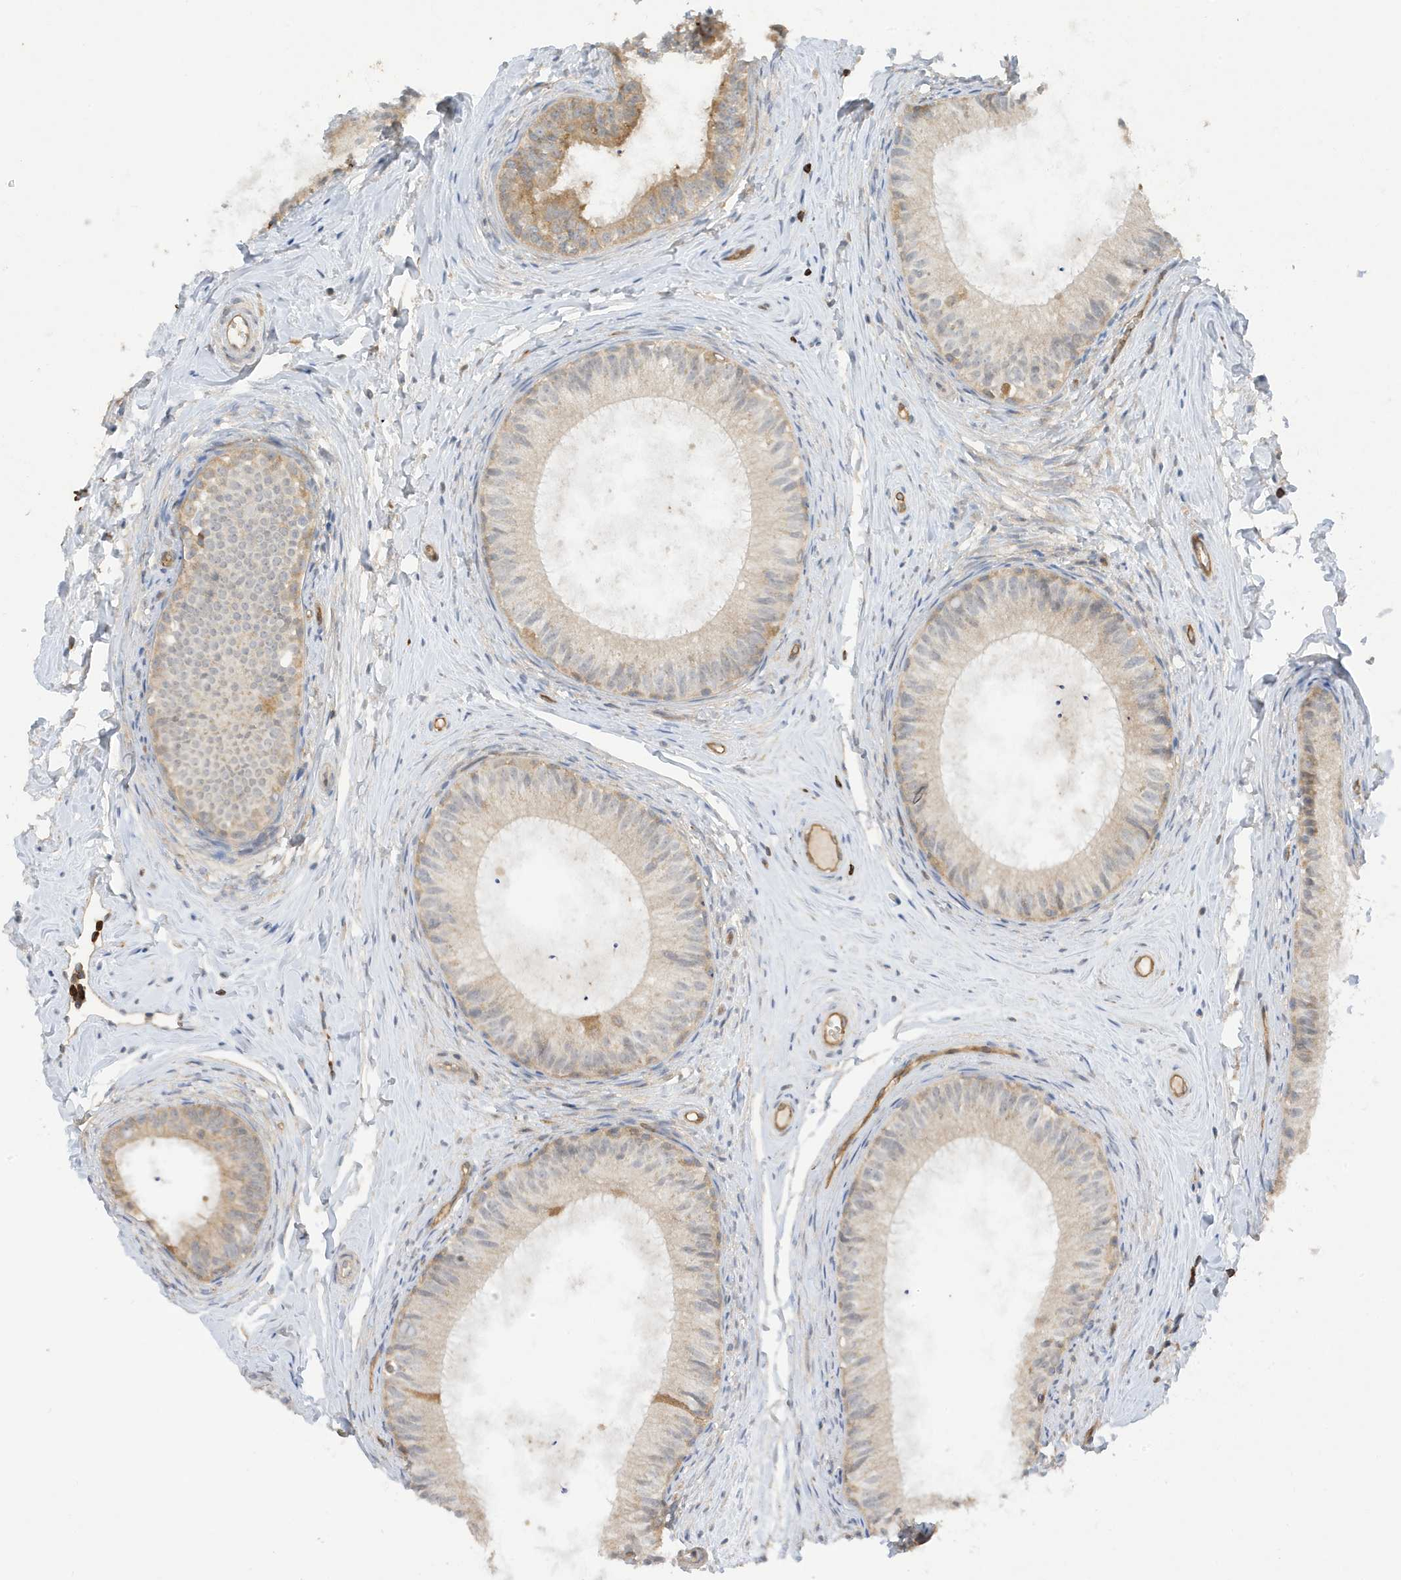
{"staining": {"intensity": "moderate", "quantity": "<25%", "location": "cytoplasmic/membranous"}, "tissue": "epididymis", "cell_type": "Glandular cells", "image_type": "normal", "snomed": [{"axis": "morphology", "description": "Normal tissue, NOS"}, {"axis": "topography", "description": "Epididymis"}], "caption": "Unremarkable epididymis was stained to show a protein in brown. There is low levels of moderate cytoplasmic/membranous positivity in approximately <25% of glandular cells. (Brightfield microscopy of DAB IHC at high magnification).", "gene": "PHACTR2", "patient": {"sex": "male", "age": 34}}